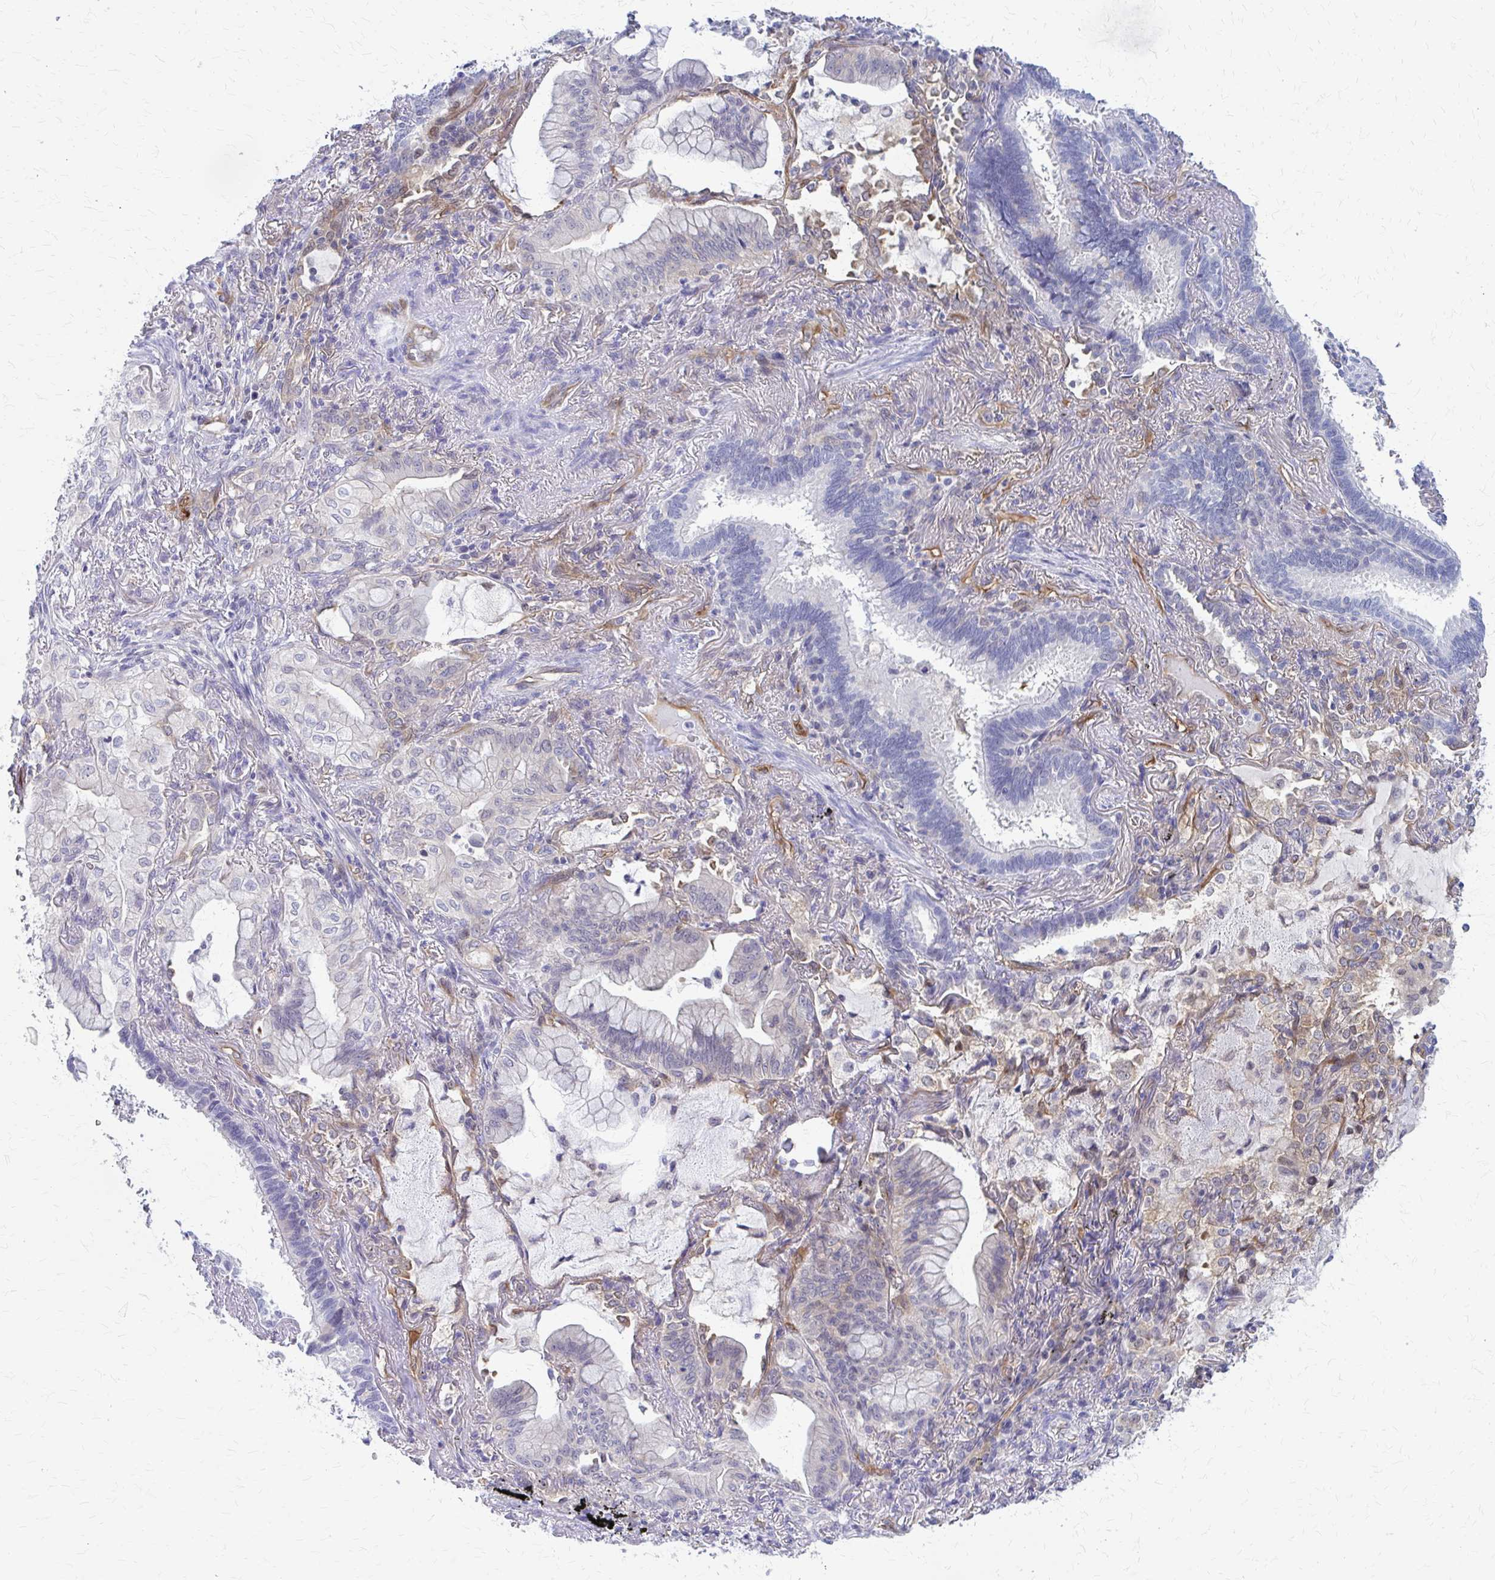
{"staining": {"intensity": "negative", "quantity": "none", "location": "none"}, "tissue": "lung cancer", "cell_type": "Tumor cells", "image_type": "cancer", "snomed": [{"axis": "morphology", "description": "Adenocarcinoma, NOS"}, {"axis": "topography", "description": "Lung"}], "caption": "A high-resolution histopathology image shows immunohistochemistry (IHC) staining of lung adenocarcinoma, which displays no significant staining in tumor cells.", "gene": "CLIC2", "patient": {"sex": "male", "age": 77}}